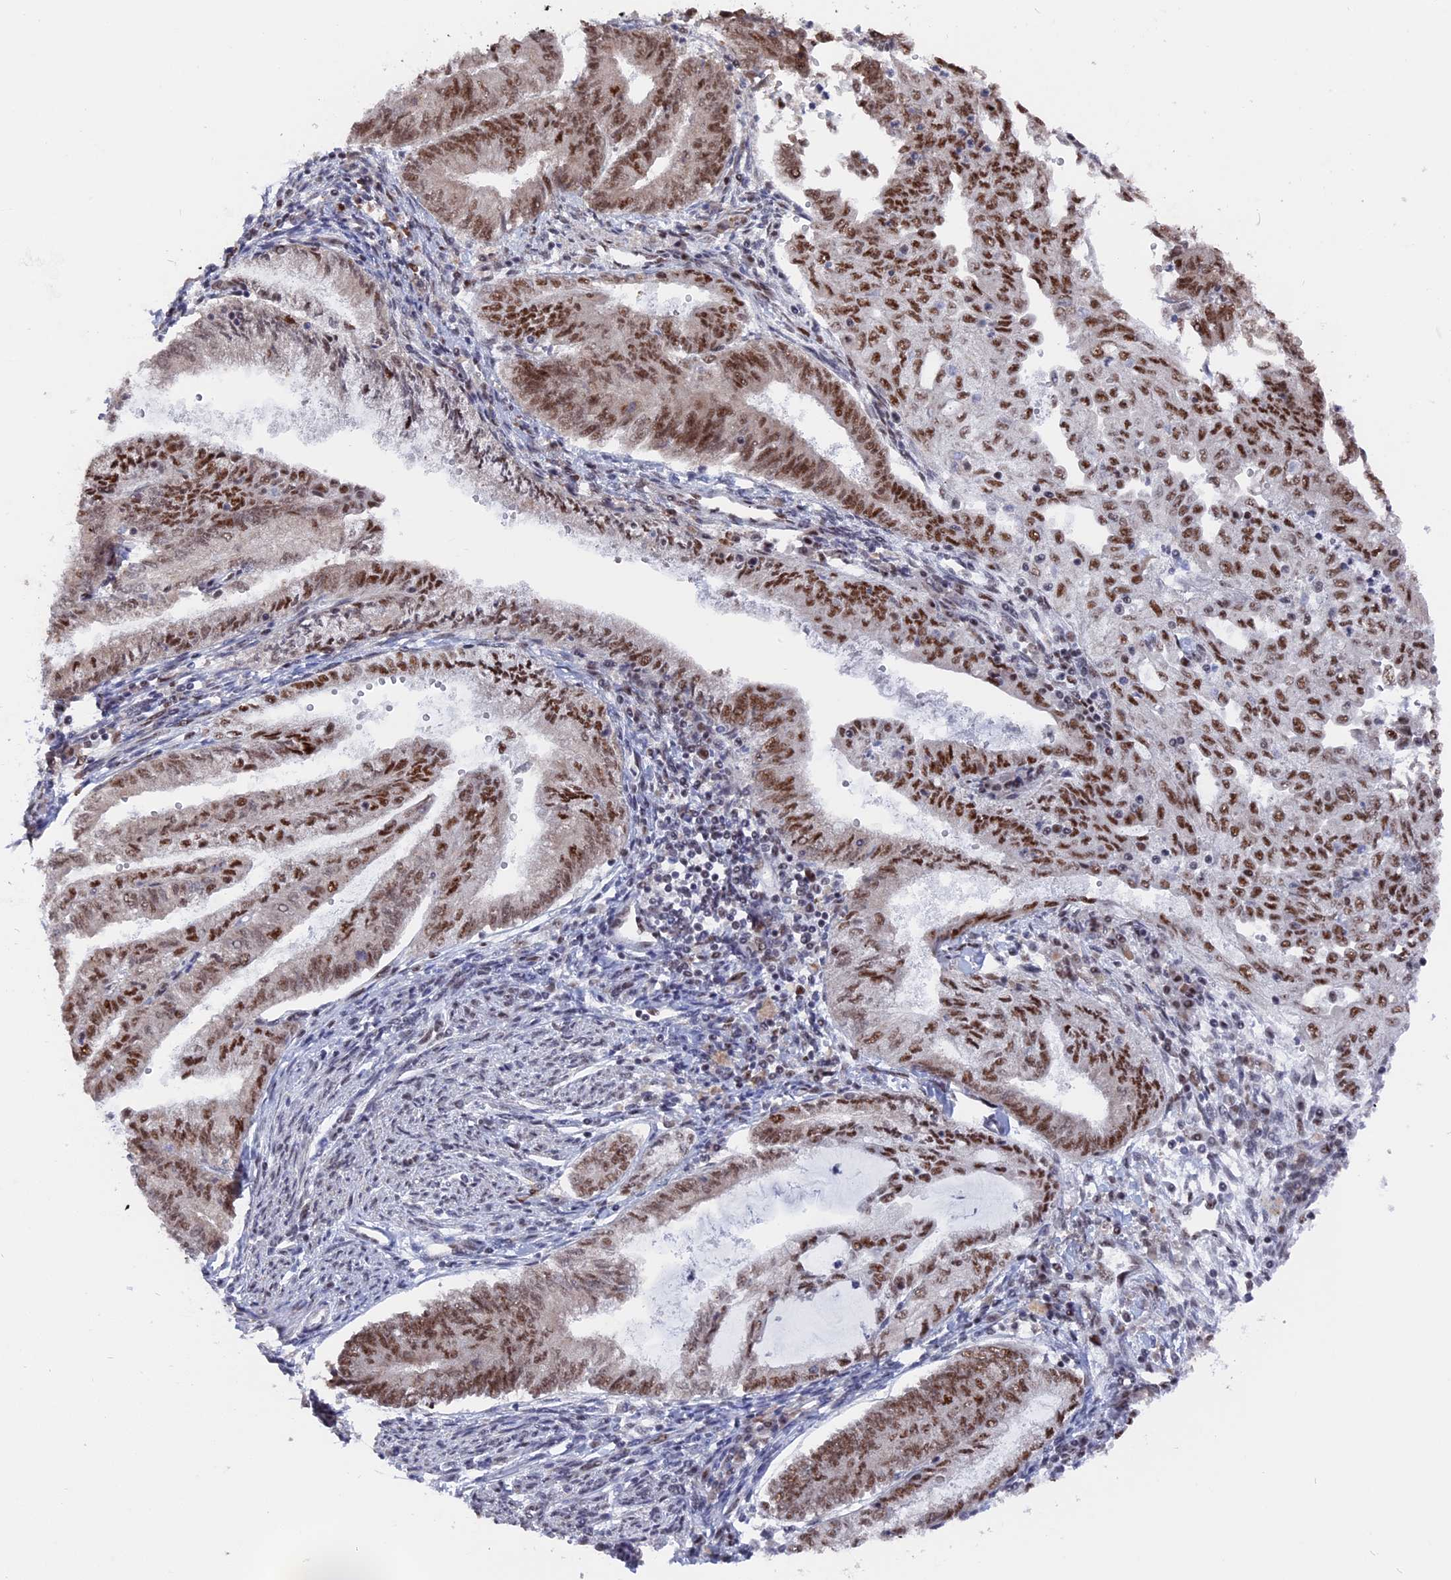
{"staining": {"intensity": "moderate", "quantity": ">75%", "location": "nuclear"}, "tissue": "endometrial cancer", "cell_type": "Tumor cells", "image_type": "cancer", "snomed": [{"axis": "morphology", "description": "Adenocarcinoma, NOS"}, {"axis": "topography", "description": "Endometrium"}], "caption": "This histopathology image reveals IHC staining of endometrial adenocarcinoma, with medium moderate nuclear positivity in about >75% of tumor cells.", "gene": "SF3A2", "patient": {"sex": "female", "age": 66}}